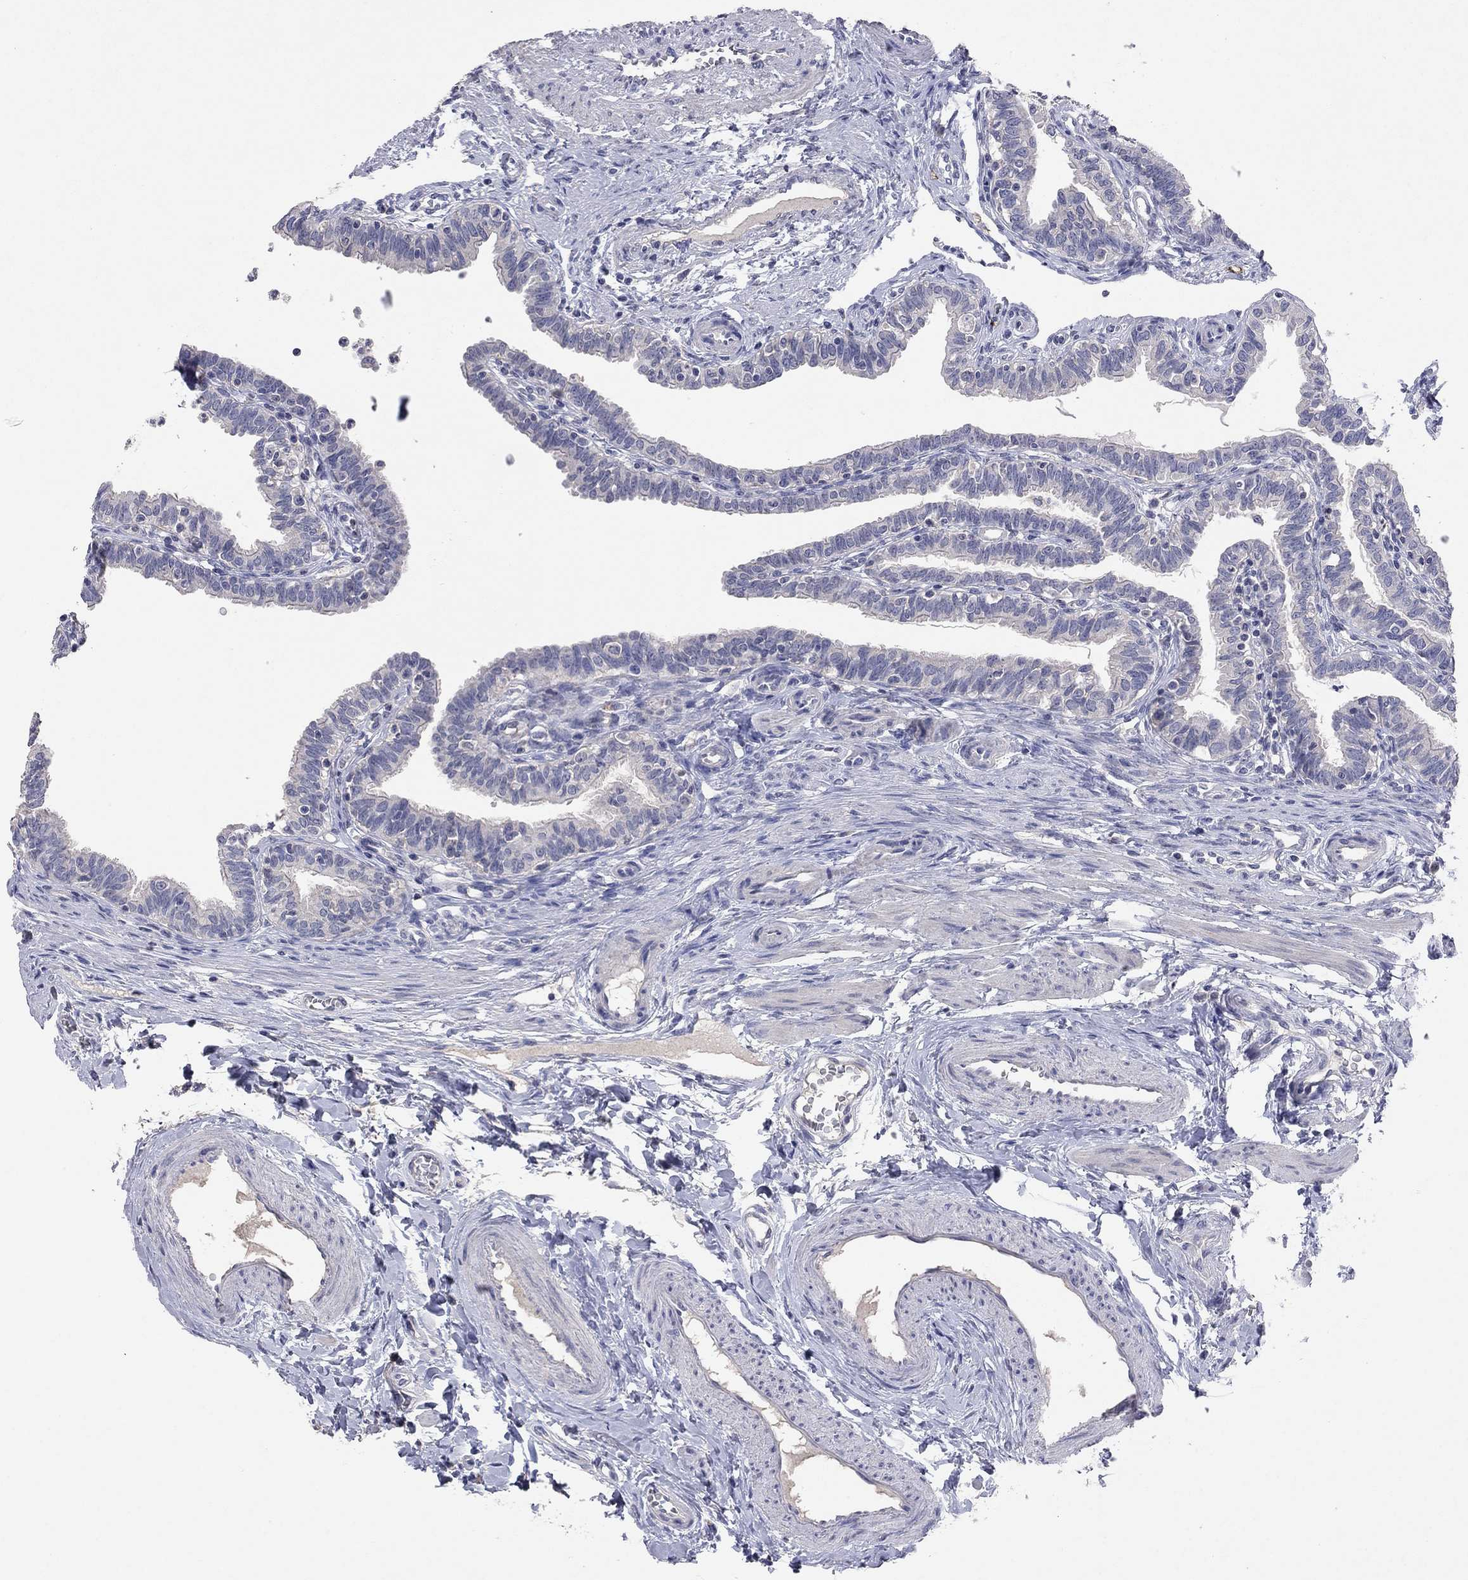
{"staining": {"intensity": "negative", "quantity": "none", "location": "none"}, "tissue": "fallopian tube", "cell_type": "Glandular cells", "image_type": "normal", "snomed": [{"axis": "morphology", "description": "Normal tissue, NOS"}, {"axis": "topography", "description": "Fallopian tube"}], "caption": "A high-resolution histopathology image shows immunohistochemistry staining of benign fallopian tube, which shows no significant staining in glandular cells.", "gene": "MMP13", "patient": {"sex": "female", "age": 36}}